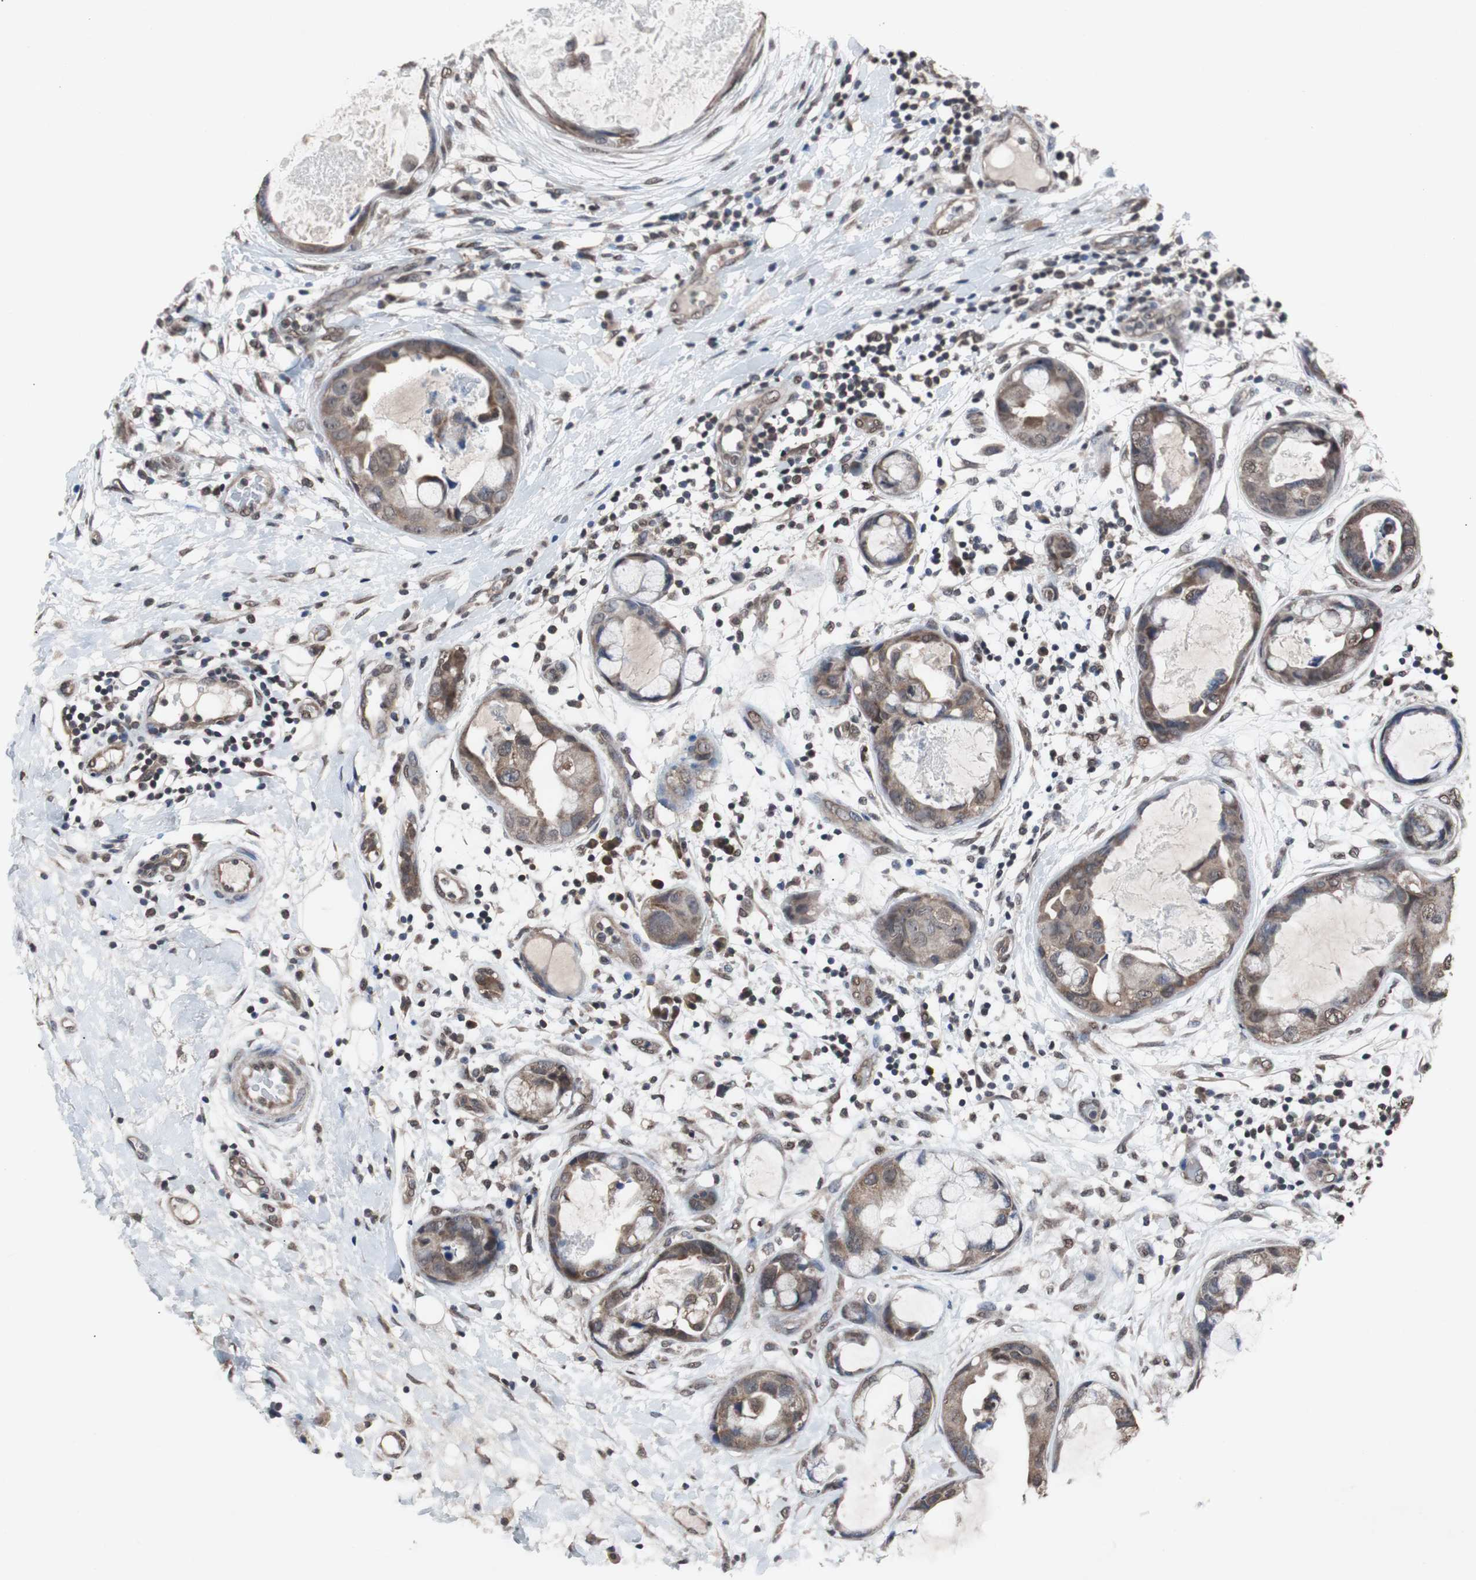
{"staining": {"intensity": "moderate", "quantity": ">75%", "location": "cytoplasmic/membranous"}, "tissue": "breast cancer", "cell_type": "Tumor cells", "image_type": "cancer", "snomed": [{"axis": "morphology", "description": "Duct carcinoma"}, {"axis": "topography", "description": "Breast"}], "caption": "IHC of breast intraductal carcinoma displays medium levels of moderate cytoplasmic/membranous expression in about >75% of tumor cells. (DAB = brown stain, brightfield microscopy at high magnification).", "gene": "MED27", "patient": {"sex": "female", "age": 40}}